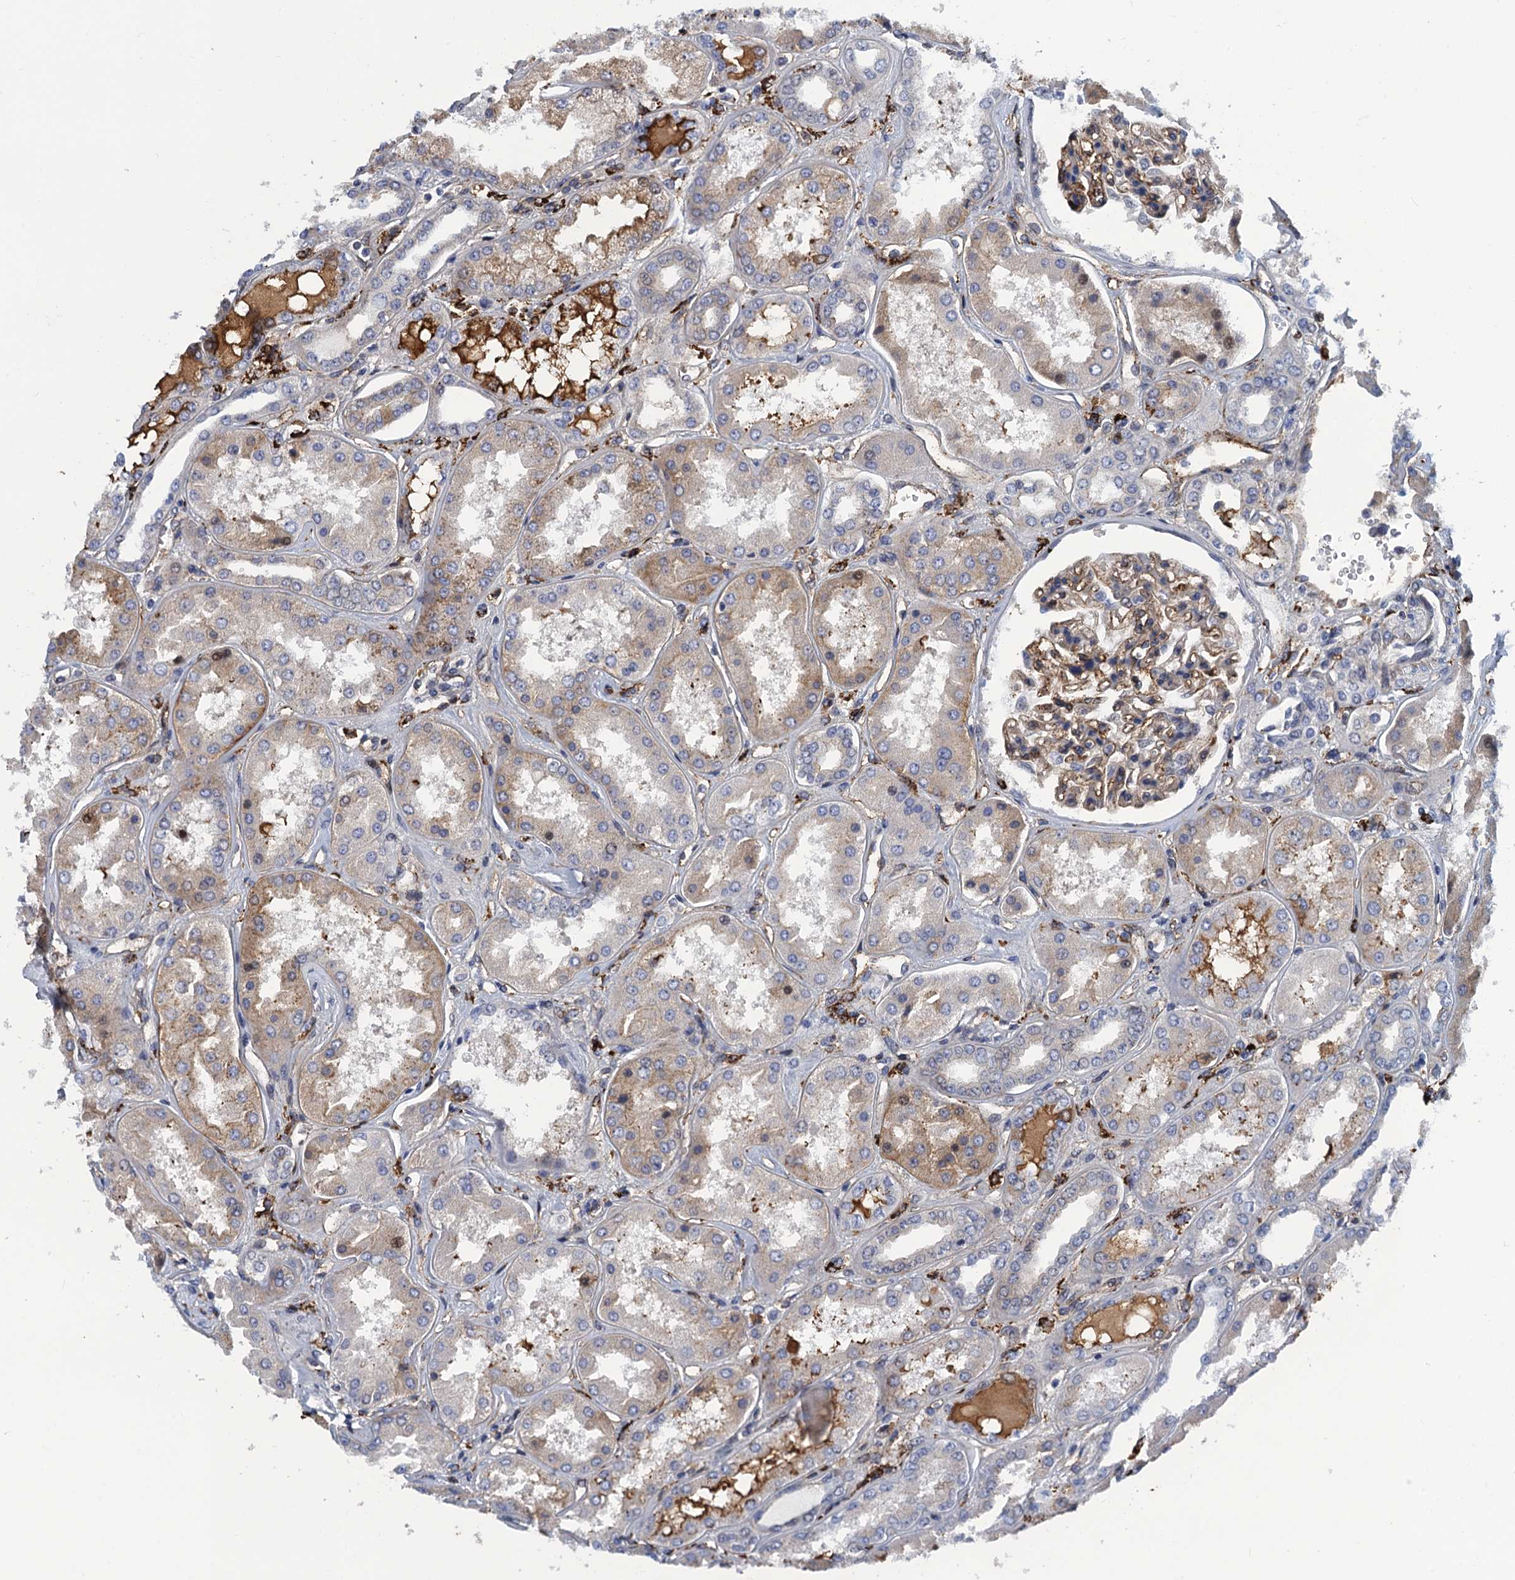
{"staining": {"intensity": "moderate", "quantity": ">75%", "location": "cytoplasmic/membranous"}, "tissue": "kidney", "cell_type": "Cells in glomeruli", "image_type": "normal", "snomed": [{"axis": "morphology", "description": "Normal tissue, NOS"}, {"axis": "topography", "description": "Kidney"}], "caption": "Immunohistochemistry (IHC) micrograph of unremarkable kidney: kidney stained using IHC demonstrates medium levels of moderate protein expression localized specifically in the cytoplasmic/membranous of cells in glomeruli, appearing as a cytoplasmic/membranous brown color.", "gene": "DNHD1", "patient": {"sex": "female", "age": 56}}